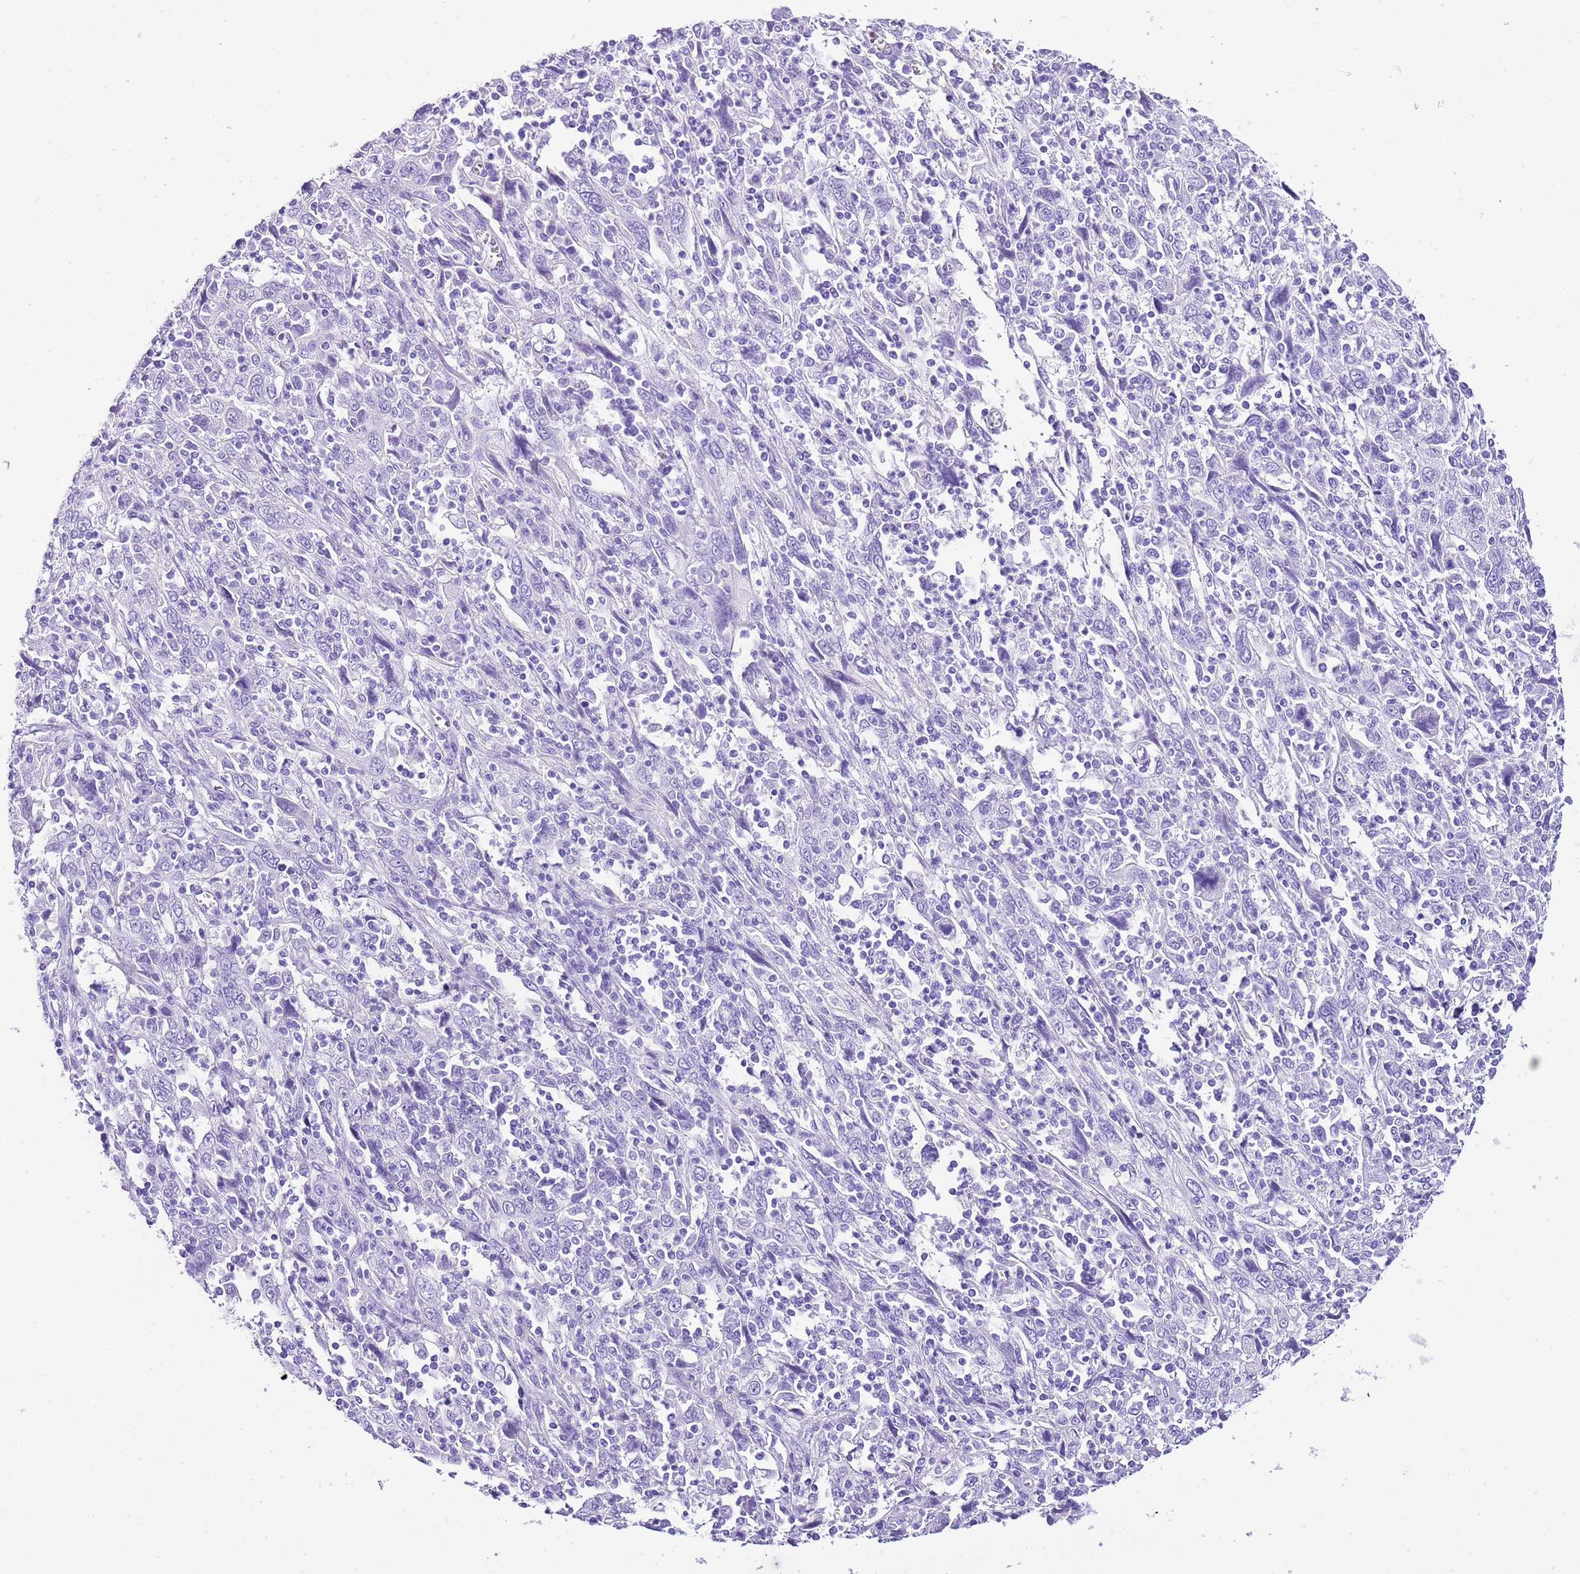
{"staining": {"intensity": "negative", "quantity": "none", "location": "none"}, "tissue": "cervical cancer", "cell_type": "Tumor cells", "image_type": "cancer", "snomed": [{"axis": "morphology", "description": "Squamous cell carcinoma, NOS"}, {"axis": "topography", "description": "Cervix"}], "caption": "The histopathology image shows no significant expression in tumor cells of cervical squamous cell carcinoma. (Brightfield microscopy of DAB (3,3'-diaminobenzidine) IHC at high magnification).", "gene": "KCNC1", "patient": {"sex": "female", "age": 46}}